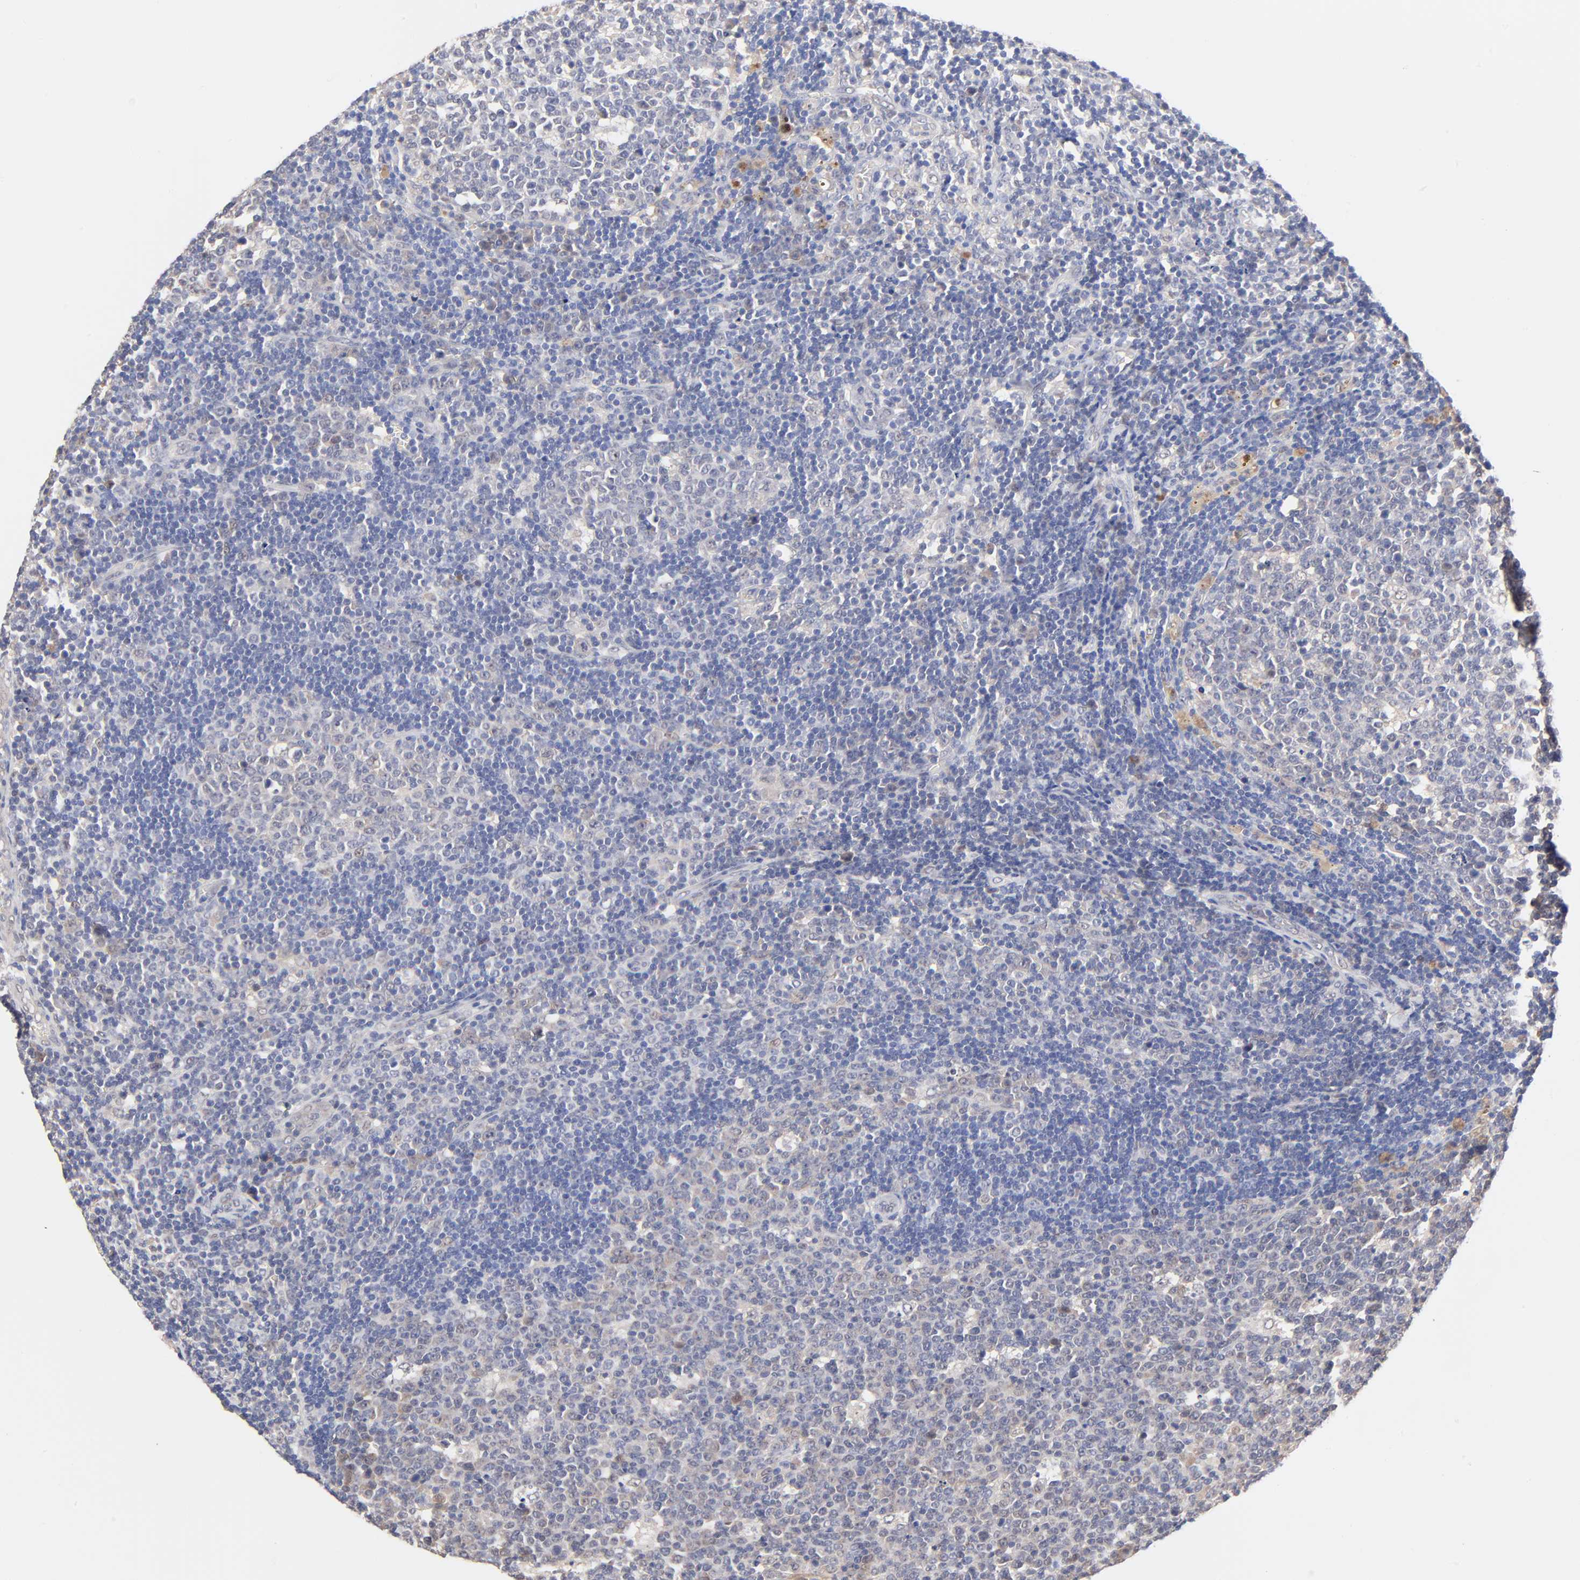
{"staining": {"intensity": "weak", "quantity": "<25%", "location": "nuclear"}, "tissue": "lymph node", "cell_type": "Germinal center cells", "image_type": "normal", "snomed": [{"axis": "morphology", "description": "Normal tissue, NOS"}, {"axis": "topography", "description": "Lymph node"}, {"axis": "topography", "description": "Salivary gland"}], "caption": "Immunohistochemistry (IHC) of benign human lymph node shows no staining in germinal center cells. (DAB immunohistochemistry, high magnification).", "gene": "TXNL1", "patient": {"sex": "male", "age": 8}}